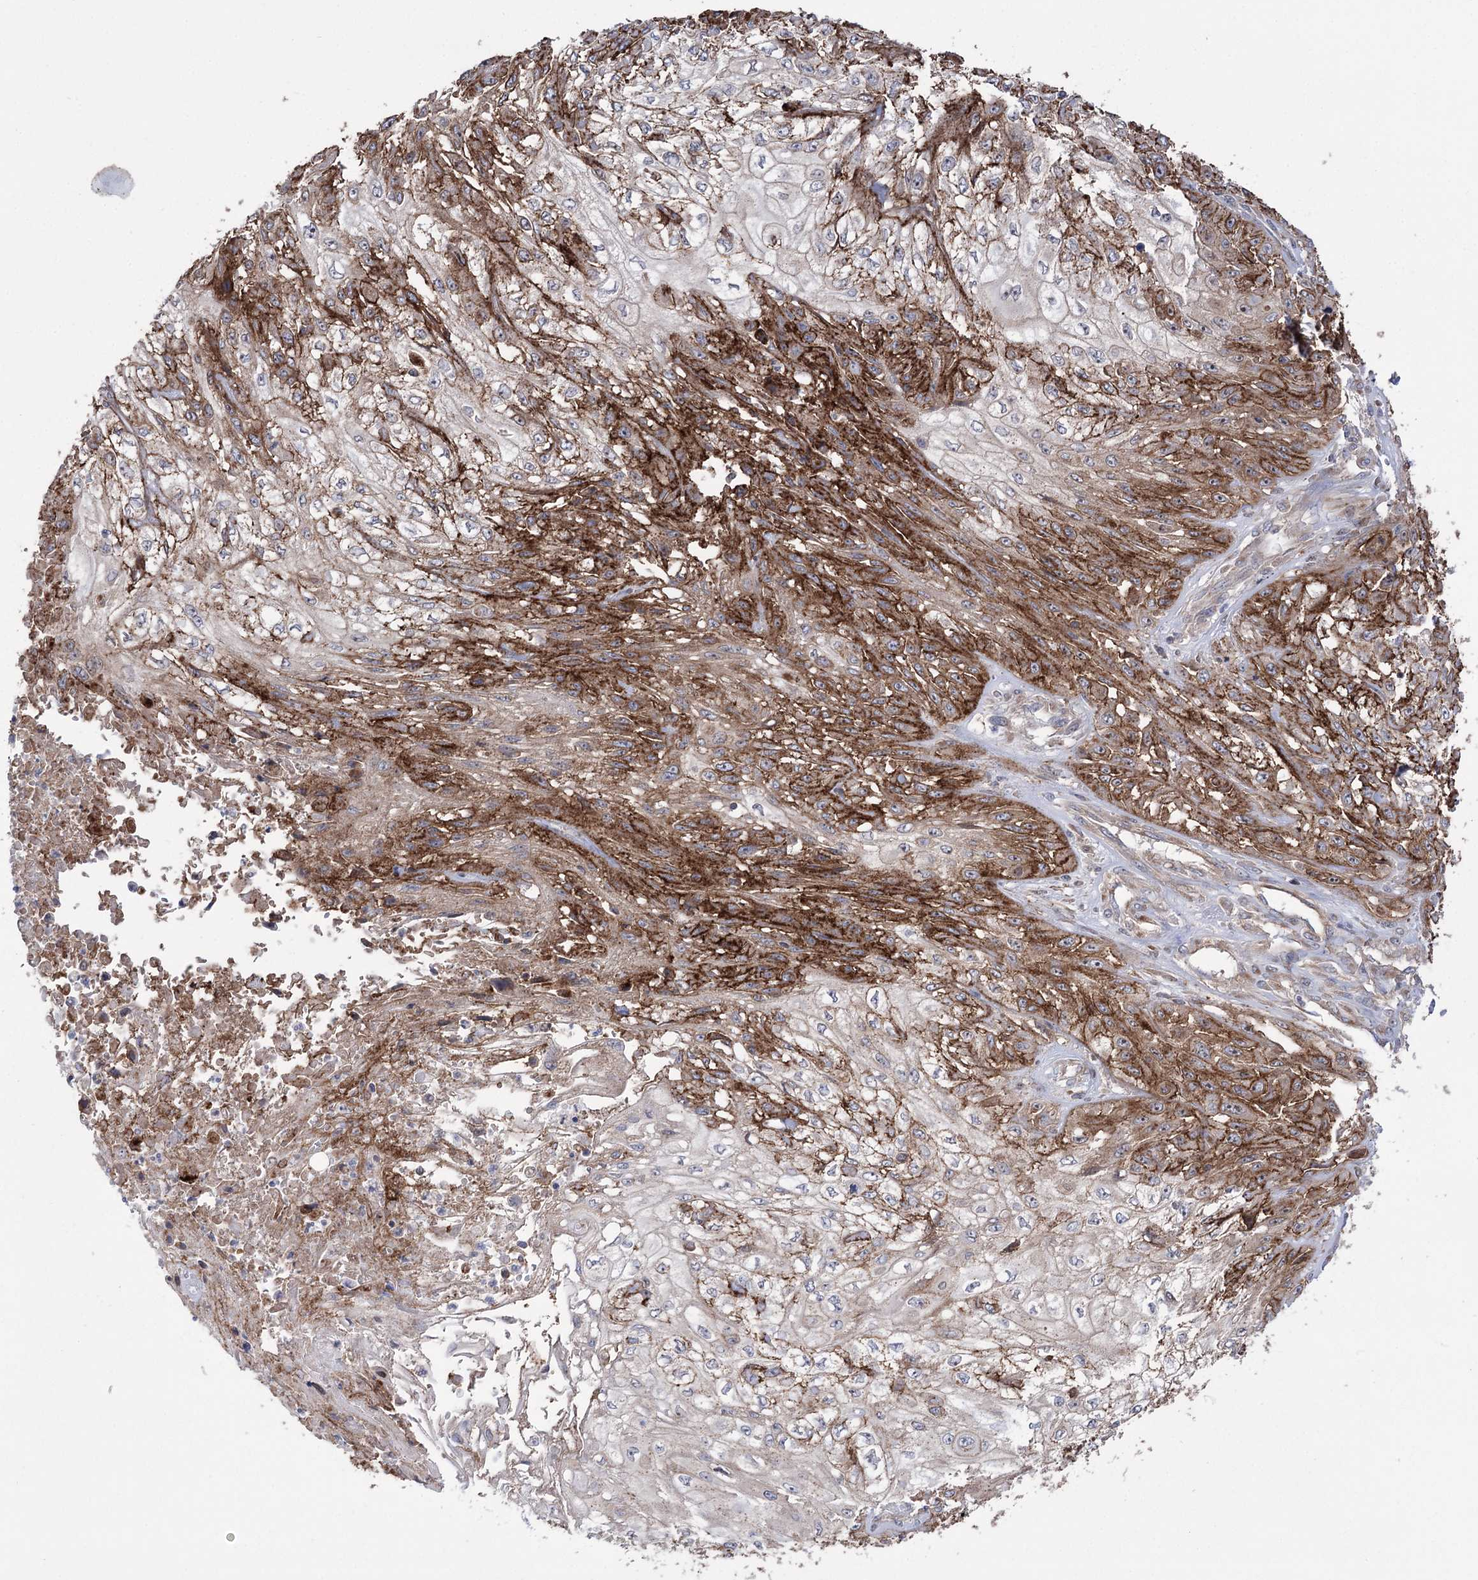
{"staining": {"intensity": "strong", "quantity": ">75%", "location": "cytoplasmic/membranous"}, "tissue": "skin cancer", "cell_type": "Tumor cells", "image_type": "cancer", "snomed": [{"axis": "morphology", "description": "Squamous cell carcinoma, NOS"}, {"axis": "morphology", "description": "Squamous cell carcinoma, metastatic, NOS"}, {"axis": "topography", "description": "Skin"}, {"axis": "topography", "description": "Lymph node"}], "caption": "A photomicrograph of human squamous cell carcinoma (skin) stained for a protein reveals strong cytoplasmic/membranous brown staining in tumor cells.", "gene": "ZNF622", "patient": {"sex": "male", "age": 75}}